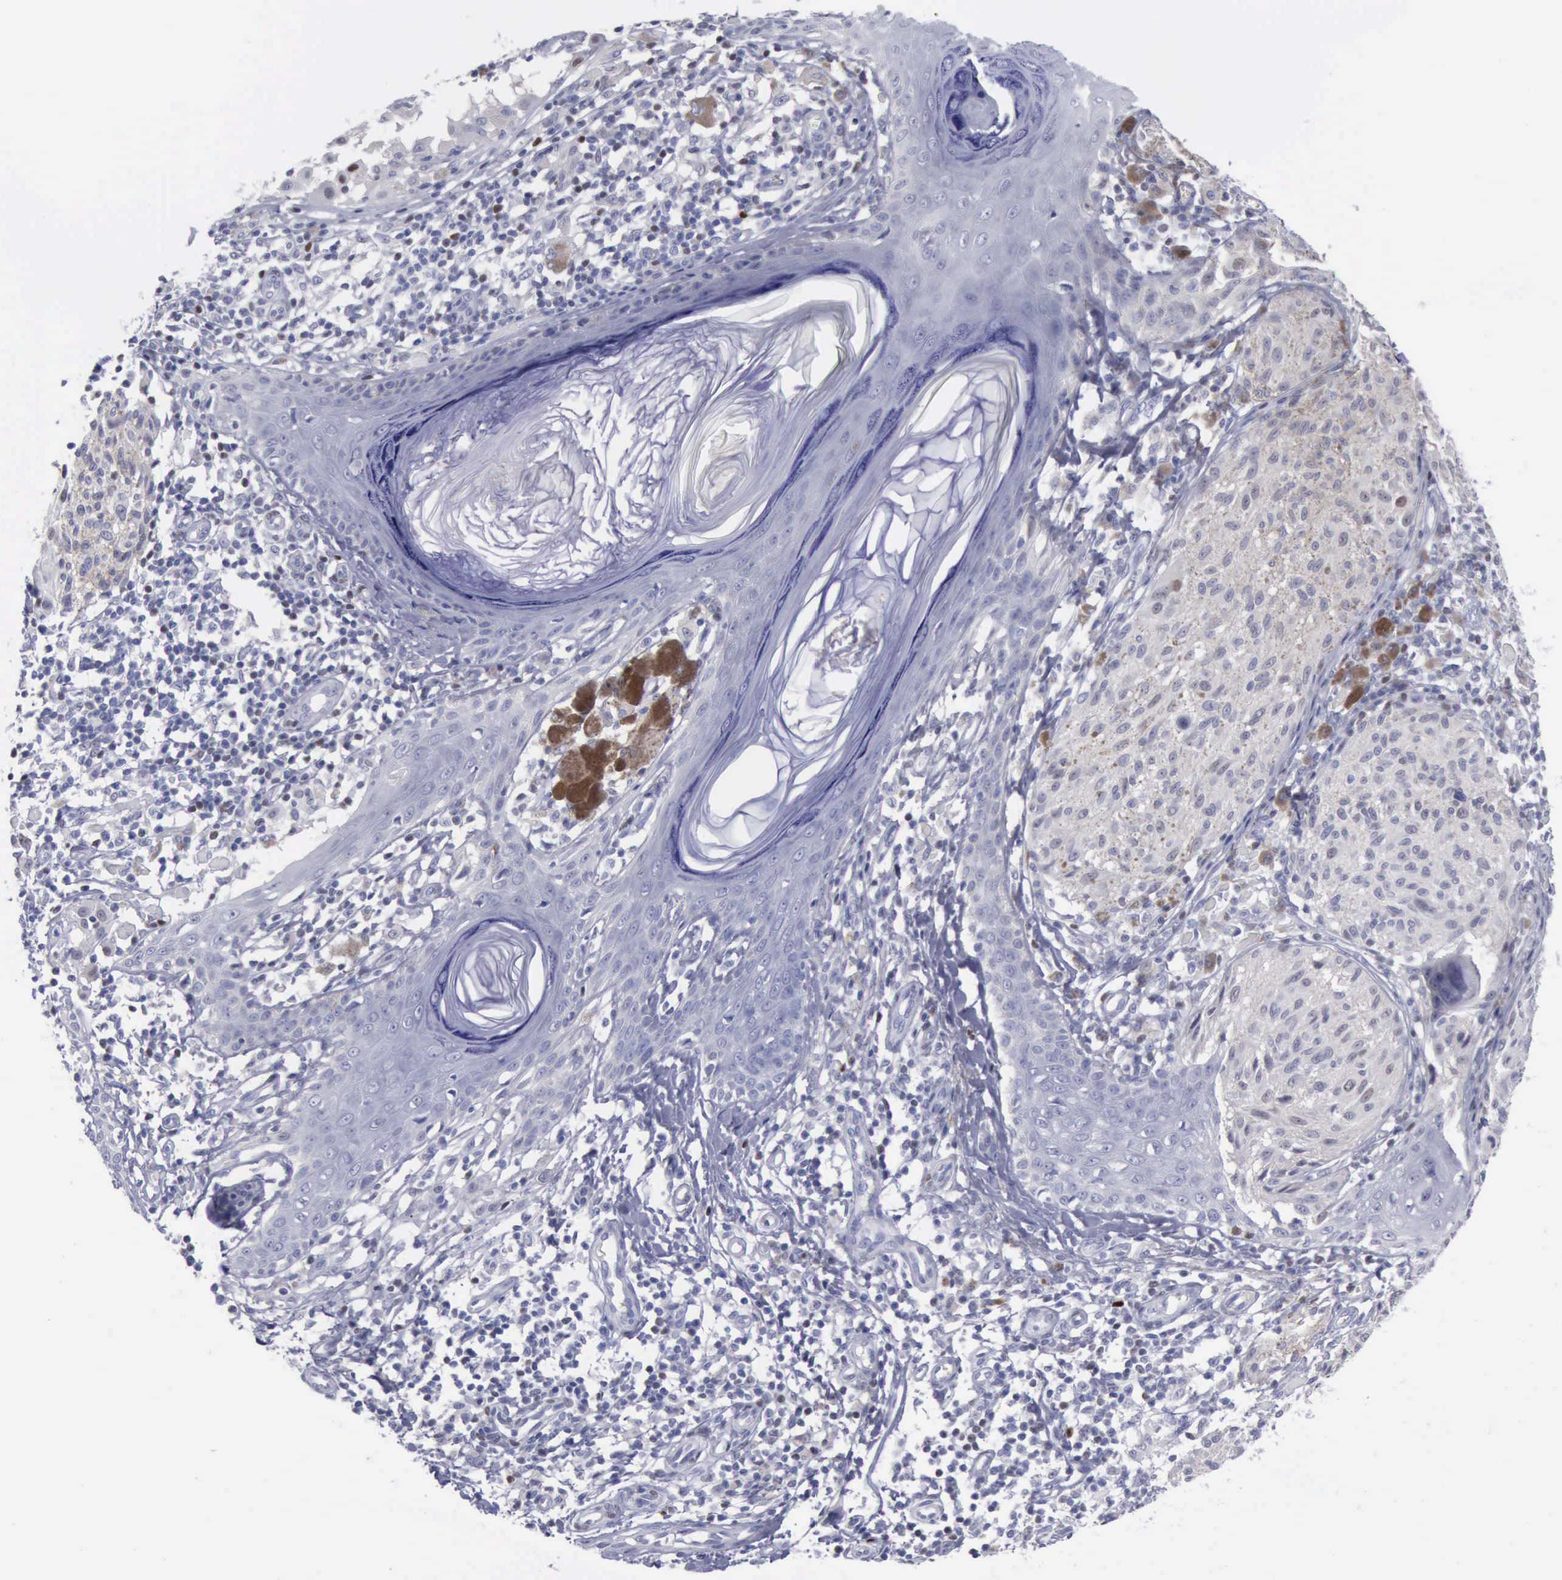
{"staining": {"intensity": "negative", "quantity": "none", "location": "none"}, "tissue": "melanoma", "cell_type": "Tumor cells", "image_type": "cancer", "snomed": [{"axis": "morphology", "description": "Malignant melanoma, NOS"}, {"axis": "topography", "description": "Skin"}], "caption": "The IHC micrograph has no significant staining in tumor cells of melanoma tissue.", "gene": "SATB2", "patient": {"sex": "male", "age": 36}}